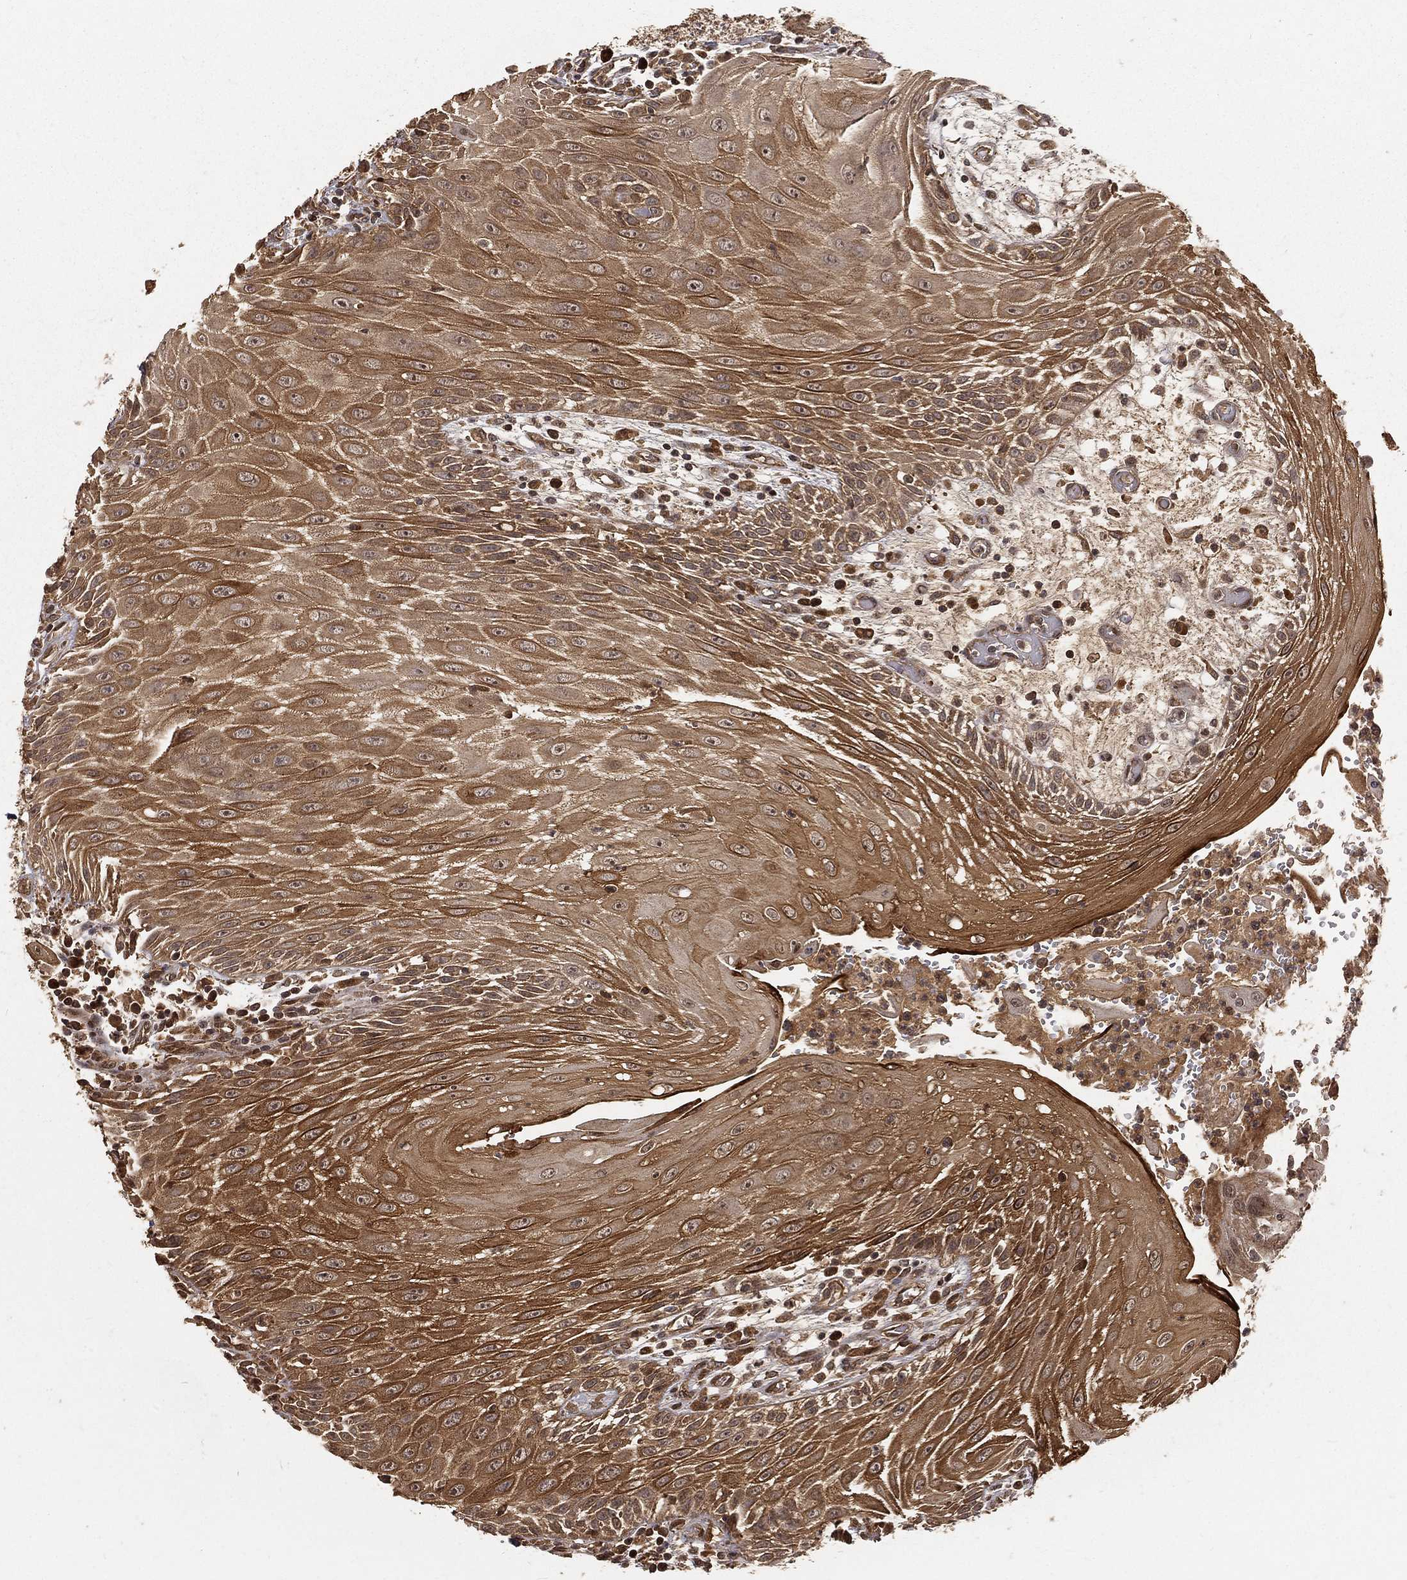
{"staining": {"intensity": "moderate", "quantity": "25%-75%", "location": "cytoplasmic/membranous"}, "tissue": "head and neck cancer", "cell_type": "Tumor cells", "image_type": "cancer", "snomed": [{"axis": "morphology", "description": "Squamous cell carcinoma, NOS"}, {"axis": "topography", "description": "Oral tissue"}, {"axis": "topography", "description": "Head-Neck"}], "caption": "Immunohistochemistry (IHC) micrograph of head and neck cancer stained for a protein (brown), which exhibits medium levels of moderate cytoplasmic/membranous expression in about 25%-75% of tumor cells.", "gene": "MAPK1", "patient": {"sex": "male", "age": 58}}